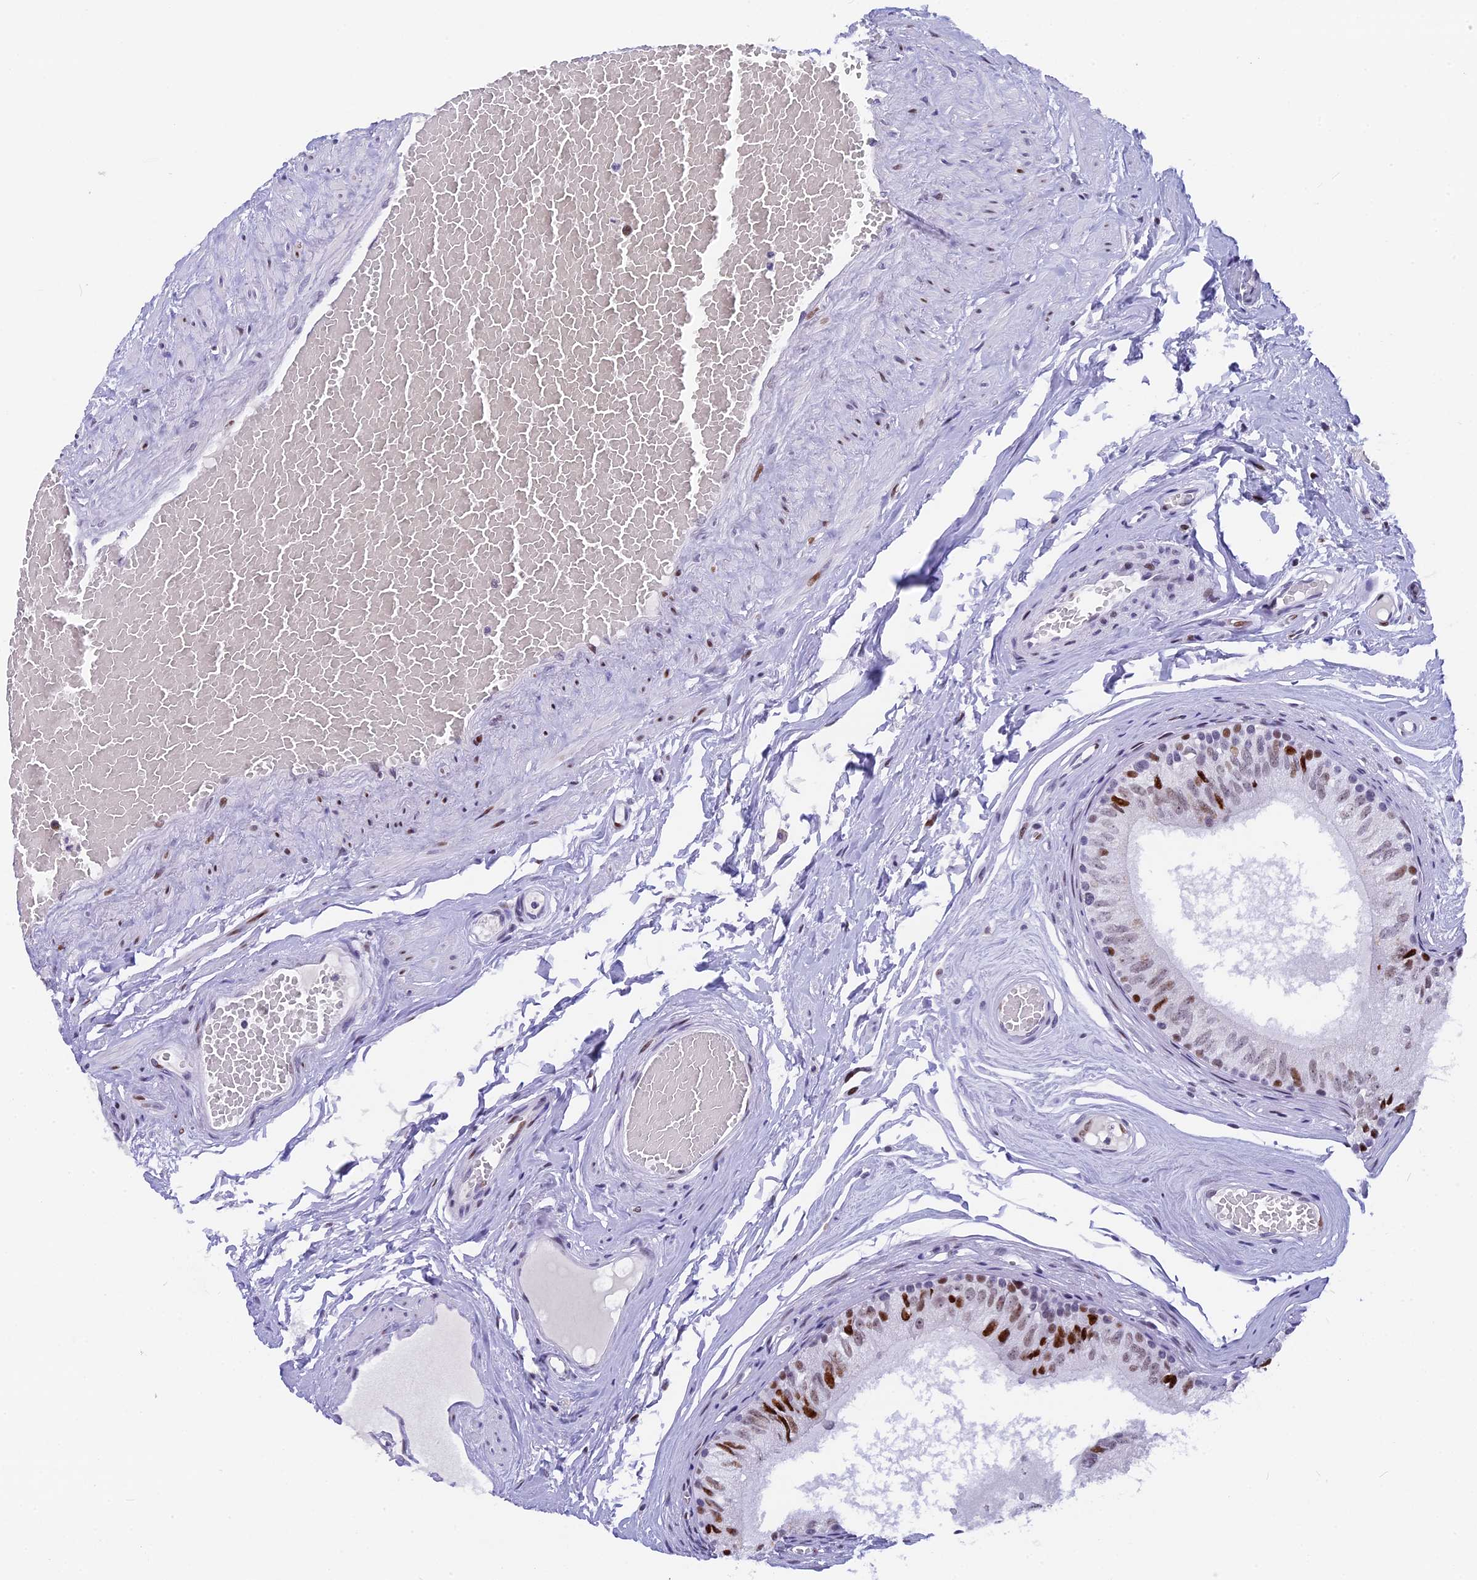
{"staining": {"intensity": "moderate", "quantity": "25%-75%", "location": "nuclear"}, "tissue": "epididymis", "cell_type": "Glandular cells", "image_type": "normal", "snomed": [{"axis": "morphology", "description": "Normal tissue, NOS"}, {"axis": "topography", "description": "Epididymis"}], "caption": "DAB (3,3'-diaminobenzidine) immunohistochemical staining of benign epididymis displays moderate nuclear protein expression in about 25%-75% of glandular cells.", "gene": "NSA2", "patient": {"sex": "male", "age": 79}}